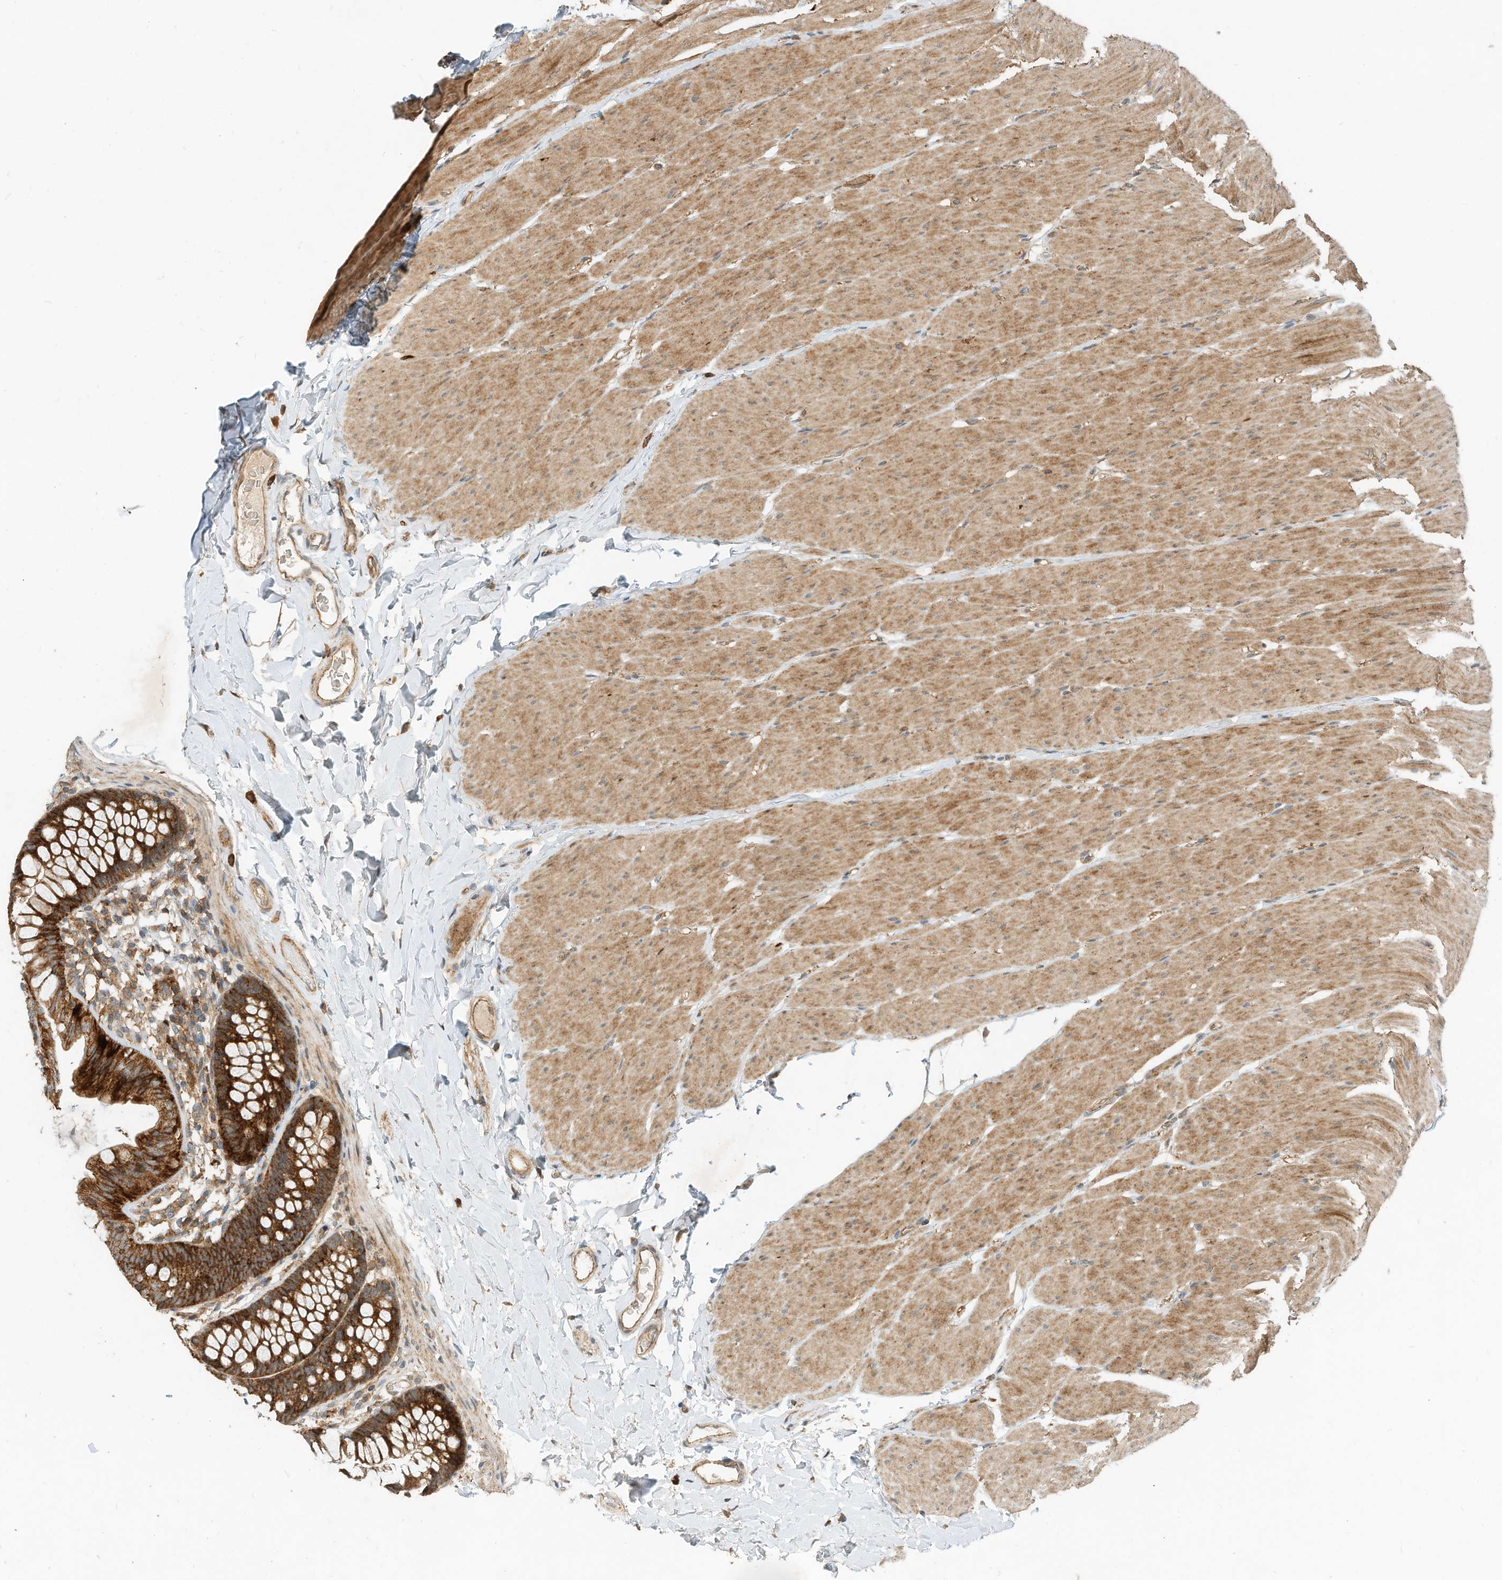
{"staining": {"intensity": "moderate", "quantity": ">75%", "location": "cytoplasmic/membranous"}, "tissue": "colon", "cell_type": "Endothelial cells", "image_type": "normal", "snomed": [{"axis": "morphology", "description": "Normal tissue, NOS"}, {"axis": "topography", "description": "Colon"}], "caption": "Endothelial cells demonstrate moderate cytoplasmic/membranous expression in about >75% of cells in normal colon. The staining is performed using DAB brown chromogen to label protein expression. The nuclei are counter-stained blue using hematoxylin.", "gene": "CPAMD8", "patient": {"sex": "female", "age": 62}}